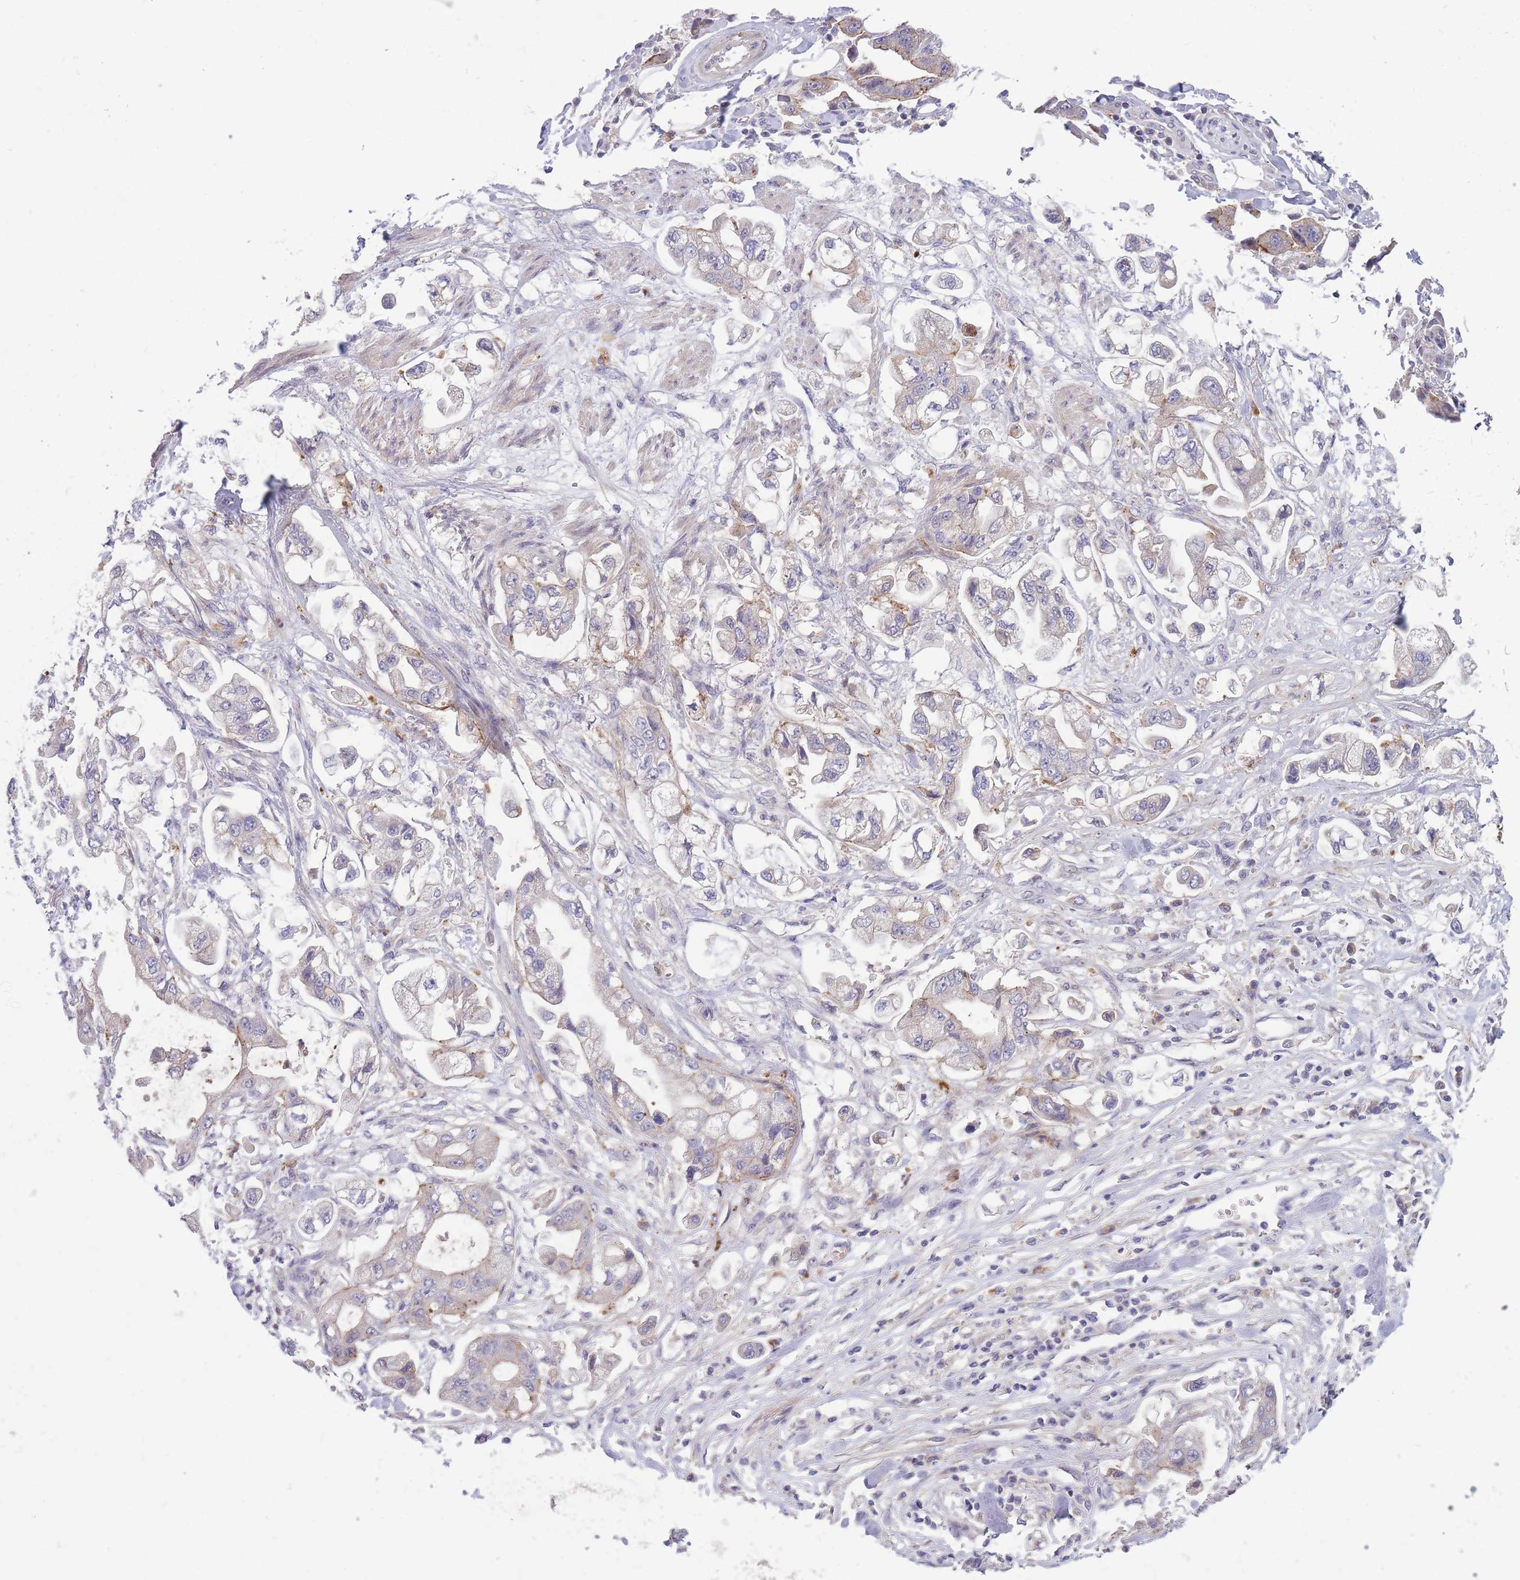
{"staining": {"intensity": "weak", "quantity": "<25%", "location": "cytoplasmic/membranous"}, "tissue": "stomach cancer", "cell_type": "Tumor cells", "image_type": "cancer", "snomed": [{"axis": "morphology", "description": "Adenocarcinoma, NOS"}, {"axis": "topography", "description": "Stomach"}], "caption": "This is a image of IHC staining of stomach adenocarcinoma, which shows no expression in tumor cells.", "gene": "TRIM61", "patient": {"sex": "male", "age": 62}}